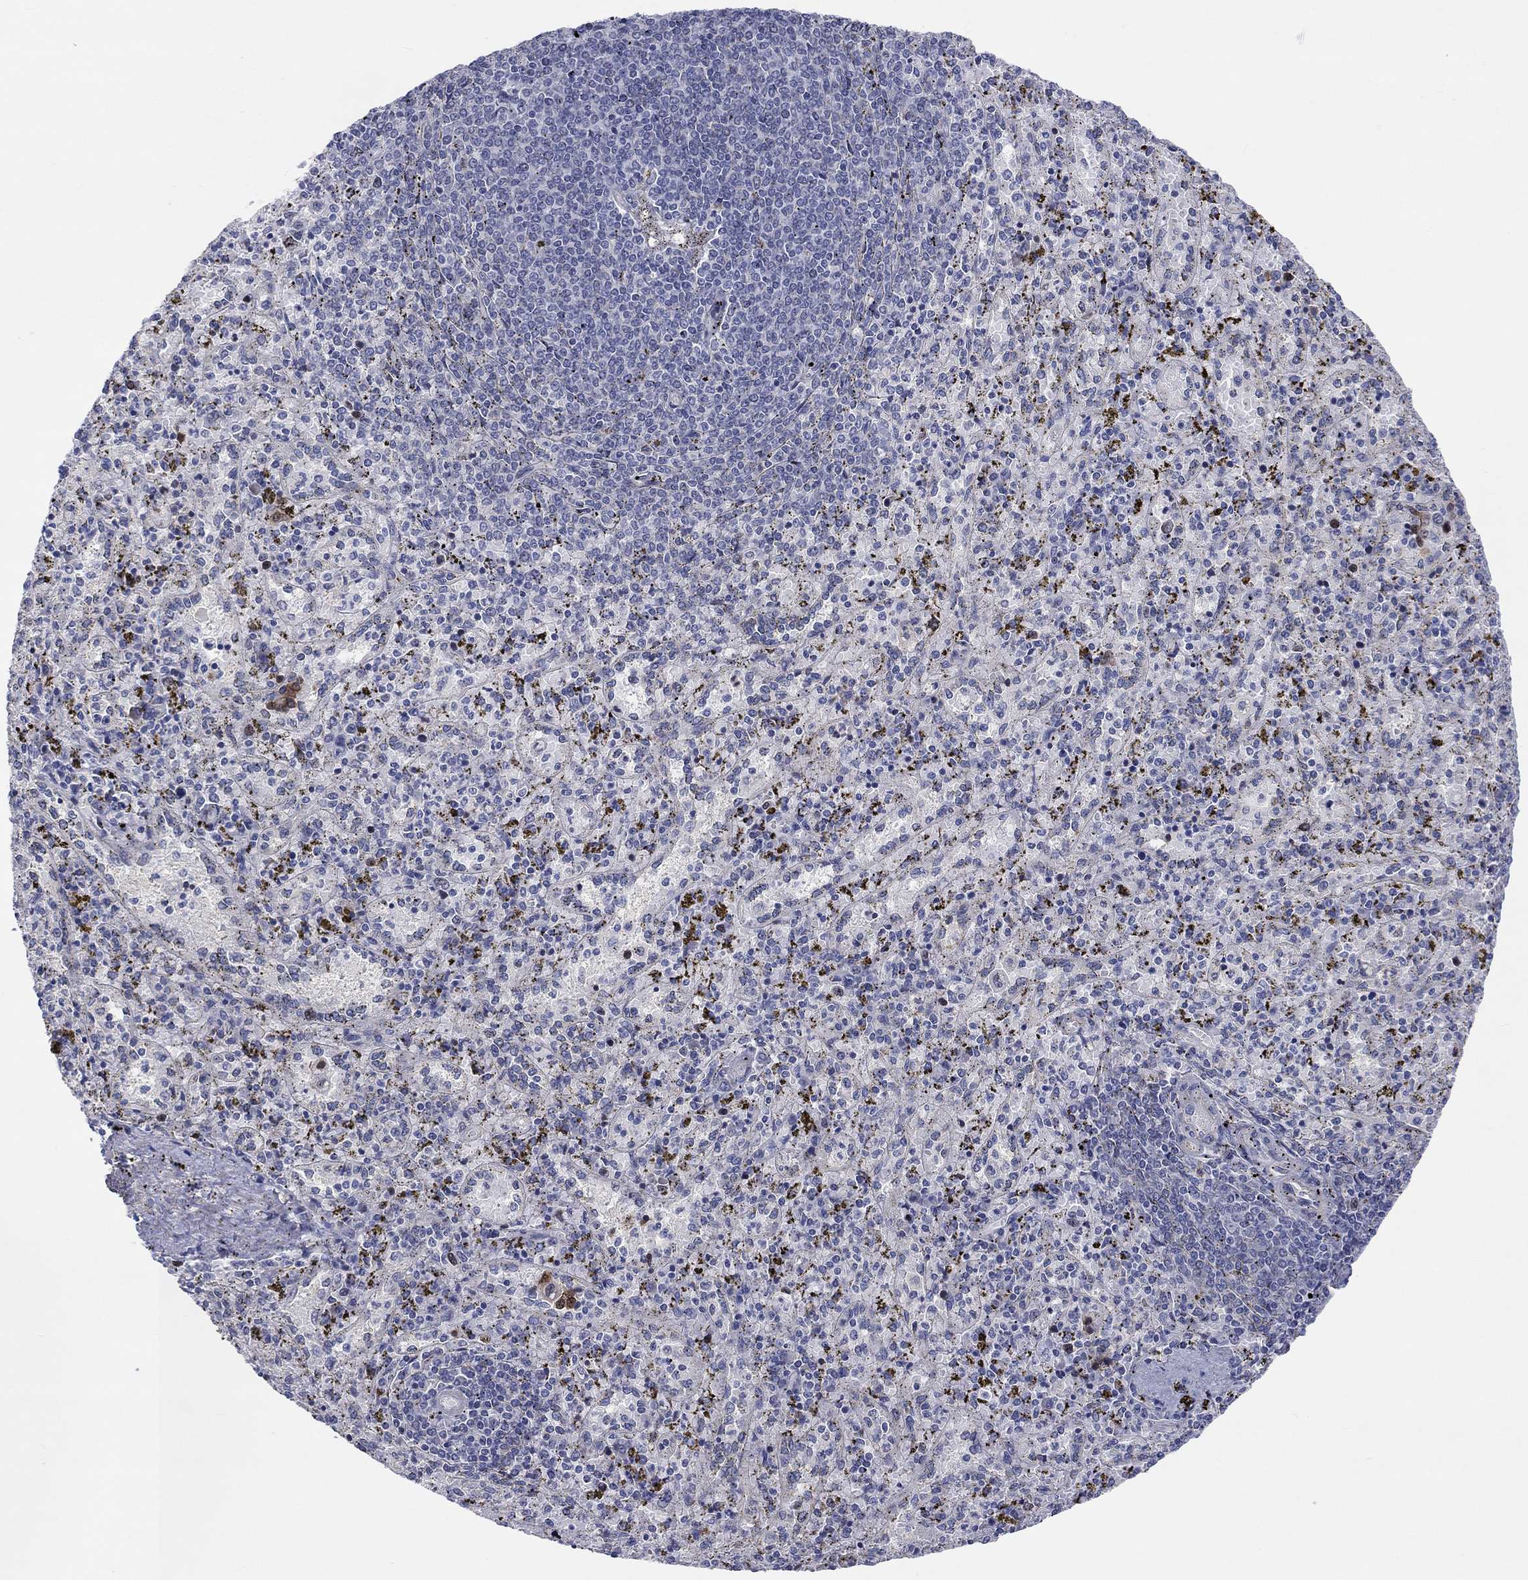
{"staining": {"intensity": "moderate", "quantity": "<25%", "location": "cytoplasmic/membranous"}, "tissue": "spleen", "cell_type": "Cells in red pulp", "image_type": "normal", "snomed": [{"axis": "morphology", "description": "Normal tissue, NOS"}, {"axis": "topography", "description": "Spleen"}], "caption": "Spleen stained with DAB immunohistochemistry (IHC) shows low levels of moderate cytoplasmic/membranous positivity in about <25% of cells in red pulp.", "gene": "PRC1", "patient": {"sex": "female", "age": 50}}